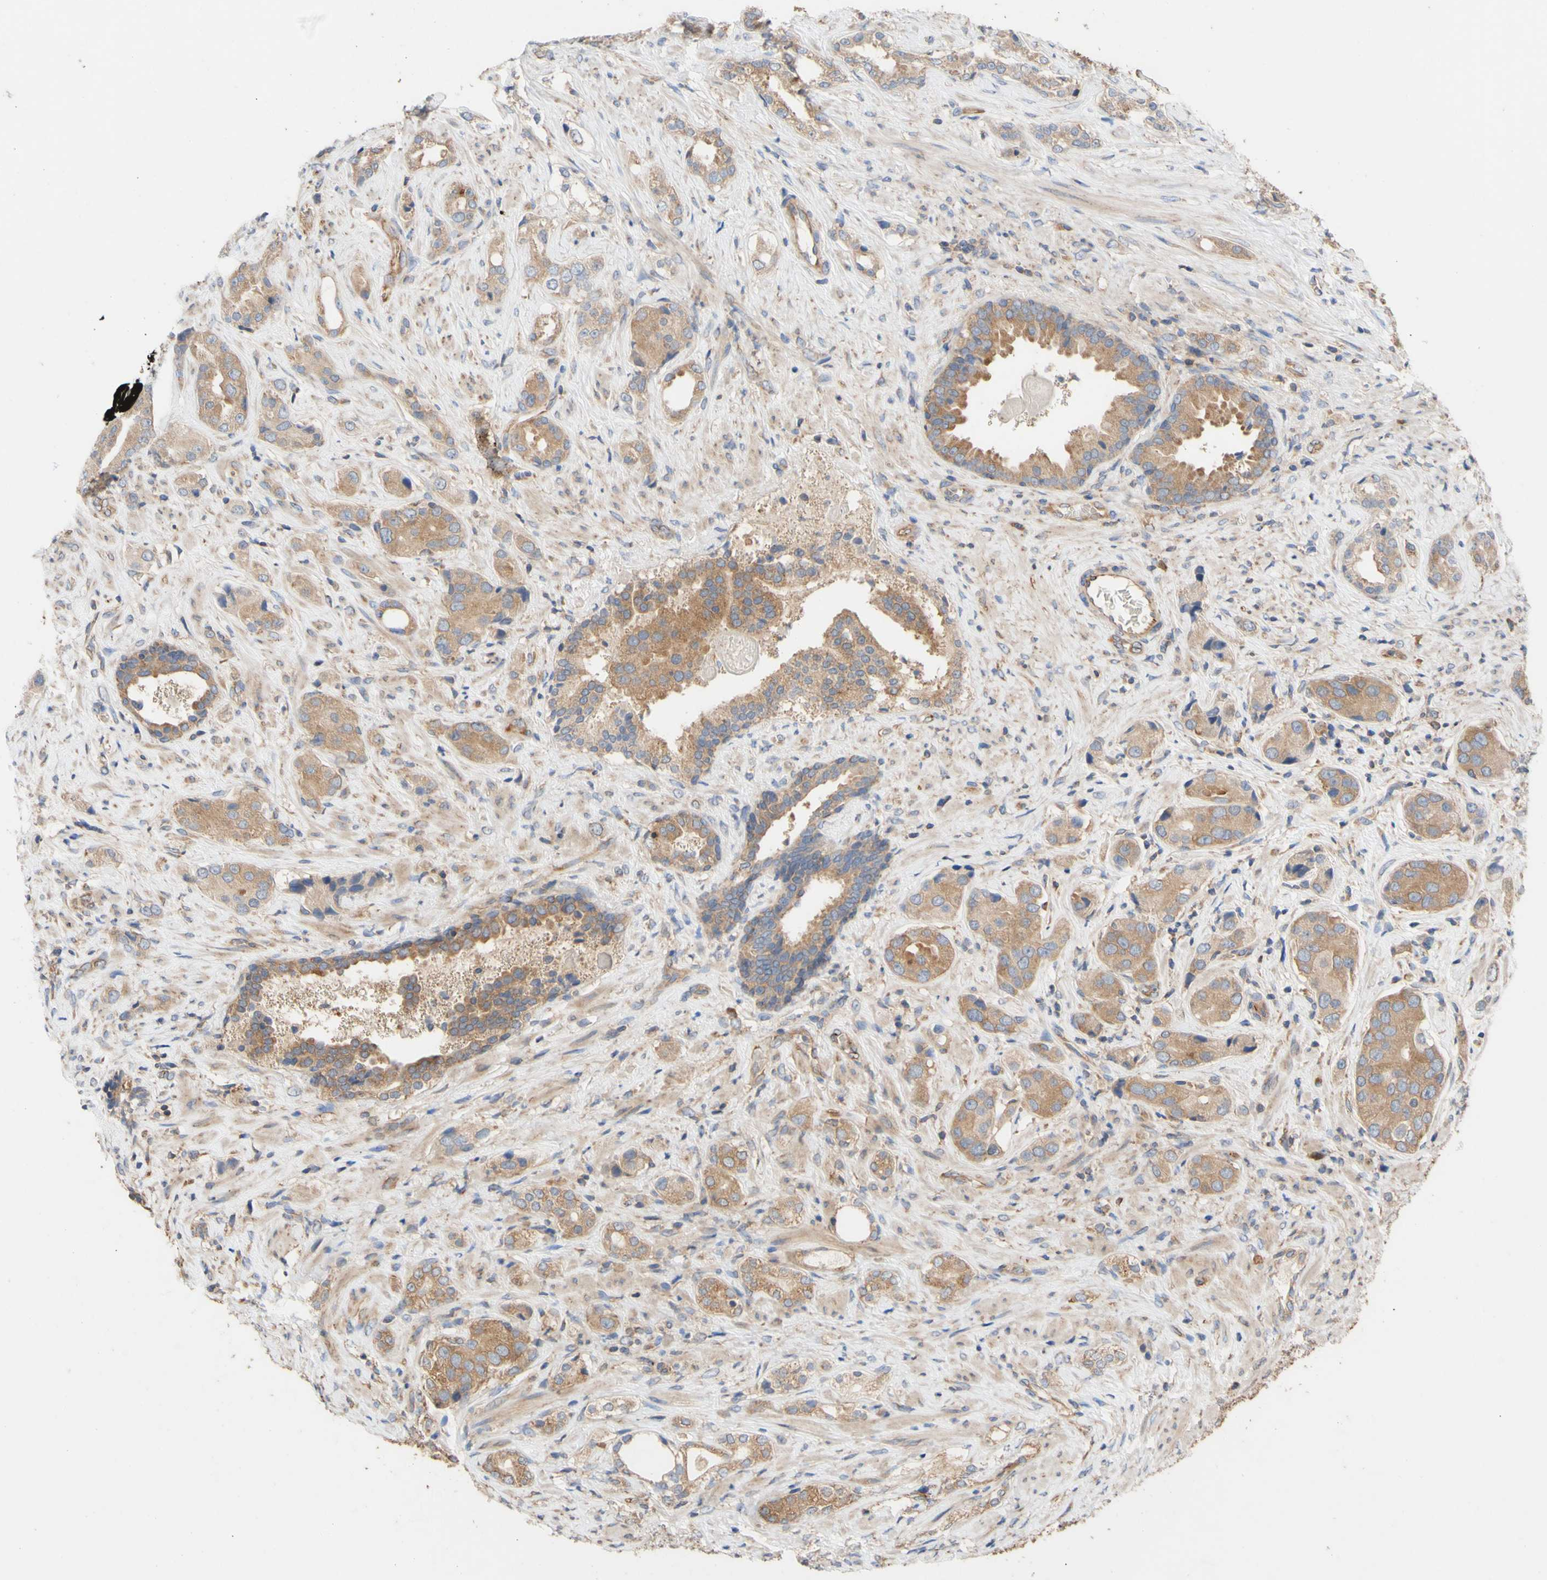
{"staining": {"intensity": "moderate", "quantity": ">75%", "location": "cytoplasmic/membranous"}, "tissue": "prostate cancer", "cell_type": "Tumor cells", "image_type": "cancer", "snomed": [{"axis": "morphology", "description": "Adenocarcinoma, High grade"}, {"axis": "topography", "description": "Prostate"}], "caption": "This micrograph reveals prostate cancer (high-grade adenocarcinoma) stained with IHC to label a protein in brown. The cytoplasmic/membranous of tumor cells show moderate positivity for the protein. Nuclei are counter-stained blue.", "gene": "EIF2S3", "patient": {"sex": "male", "age": 71}}